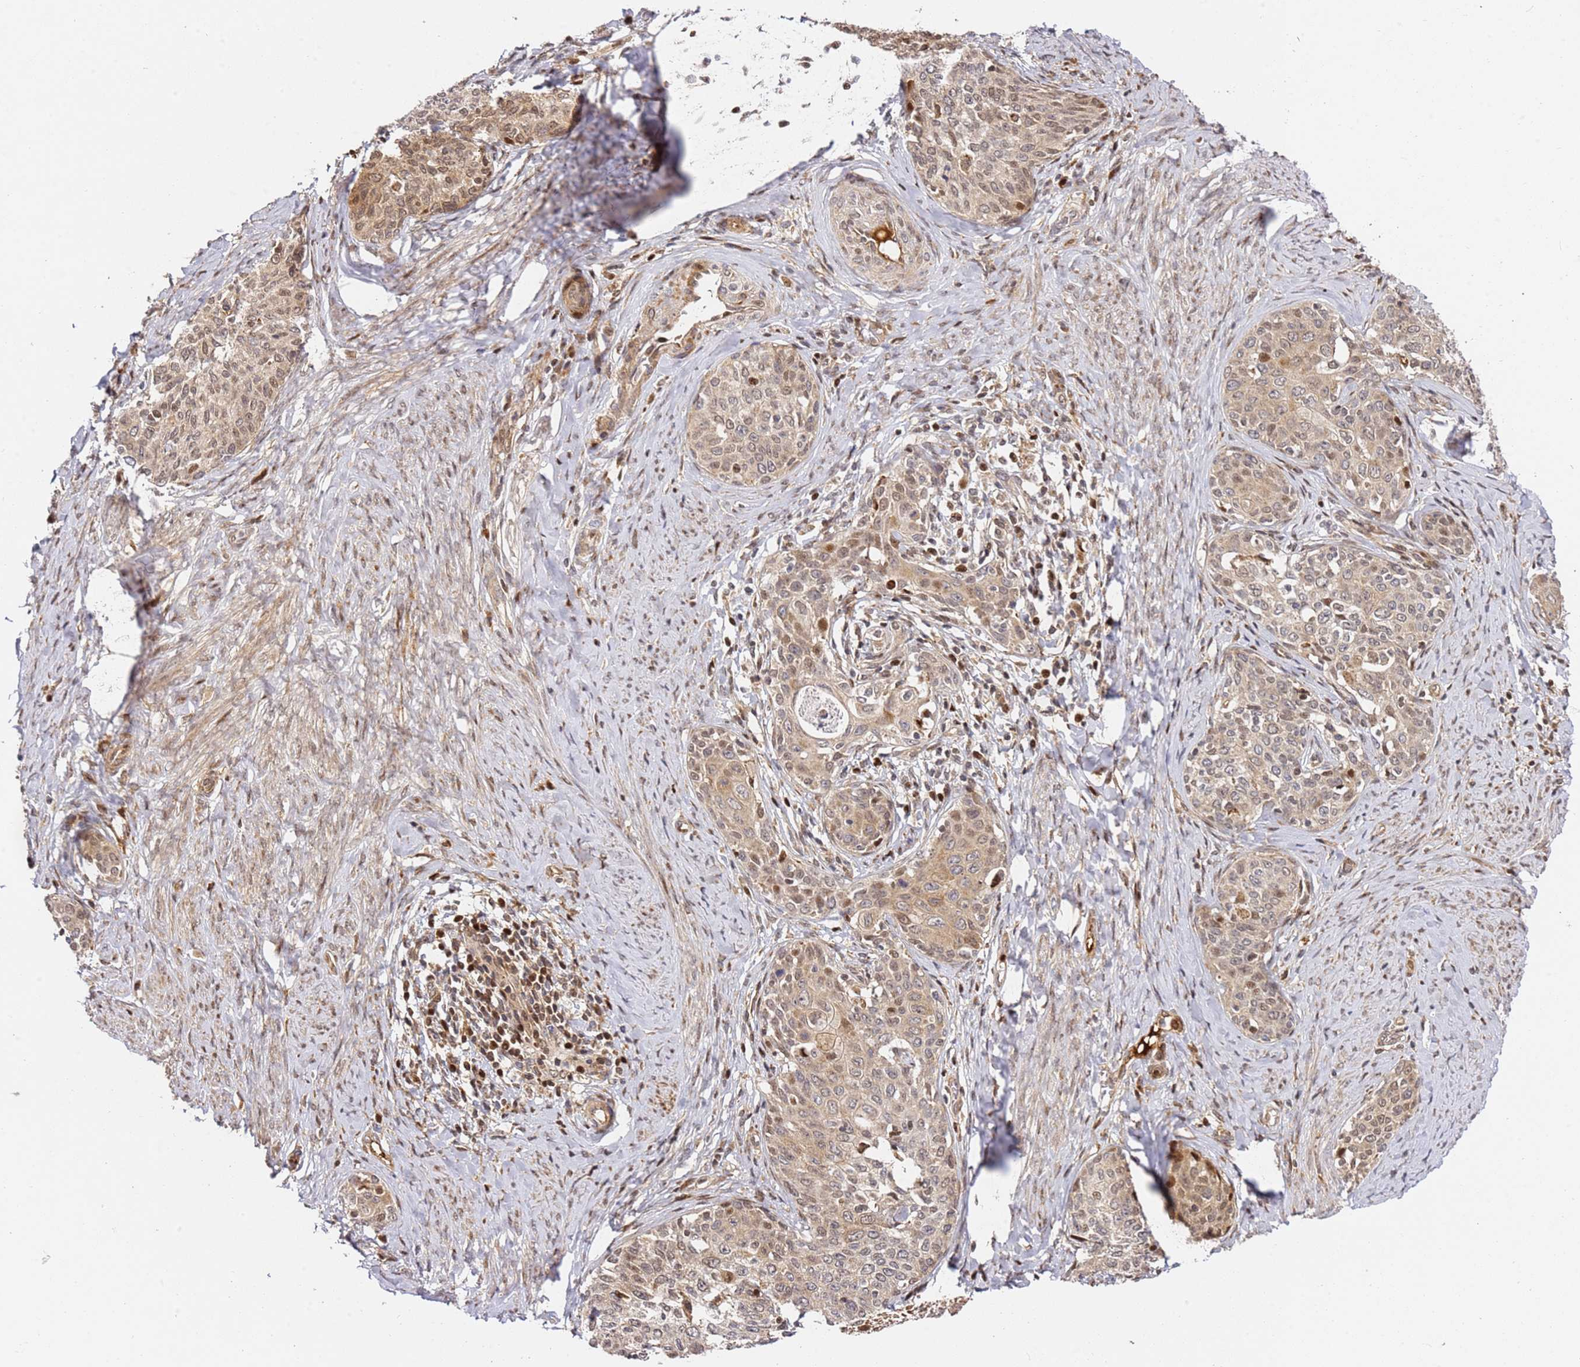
{"staining": {"intensity": "moderate", "quantity": ">75%", "location": "cytoplasmic/membranous,nuclear"}, "tissue": "cervical cancer", "cell_type": "Tumor cells", "image_type": "cancer", "snomed": [{"axis": "morphology", "description": "Squamous cell carcinoma, NOS"}, {"axis": "morphology", "description": "Adenocarcinoma, NOS"}, {"axis": "topography", "description": "Cervix"}], "caption": "The image shows immunohistochemical staining of adenocarcinoma (cervical). There is moderate cytoplasmic/membranous and nuclear staining is appreciated in approximately >75% of tumor cells. (IHC, brightfield microscopy, high magnification).", "gene": "SMOX", "patient": {"sex": "female", "age": 52}}